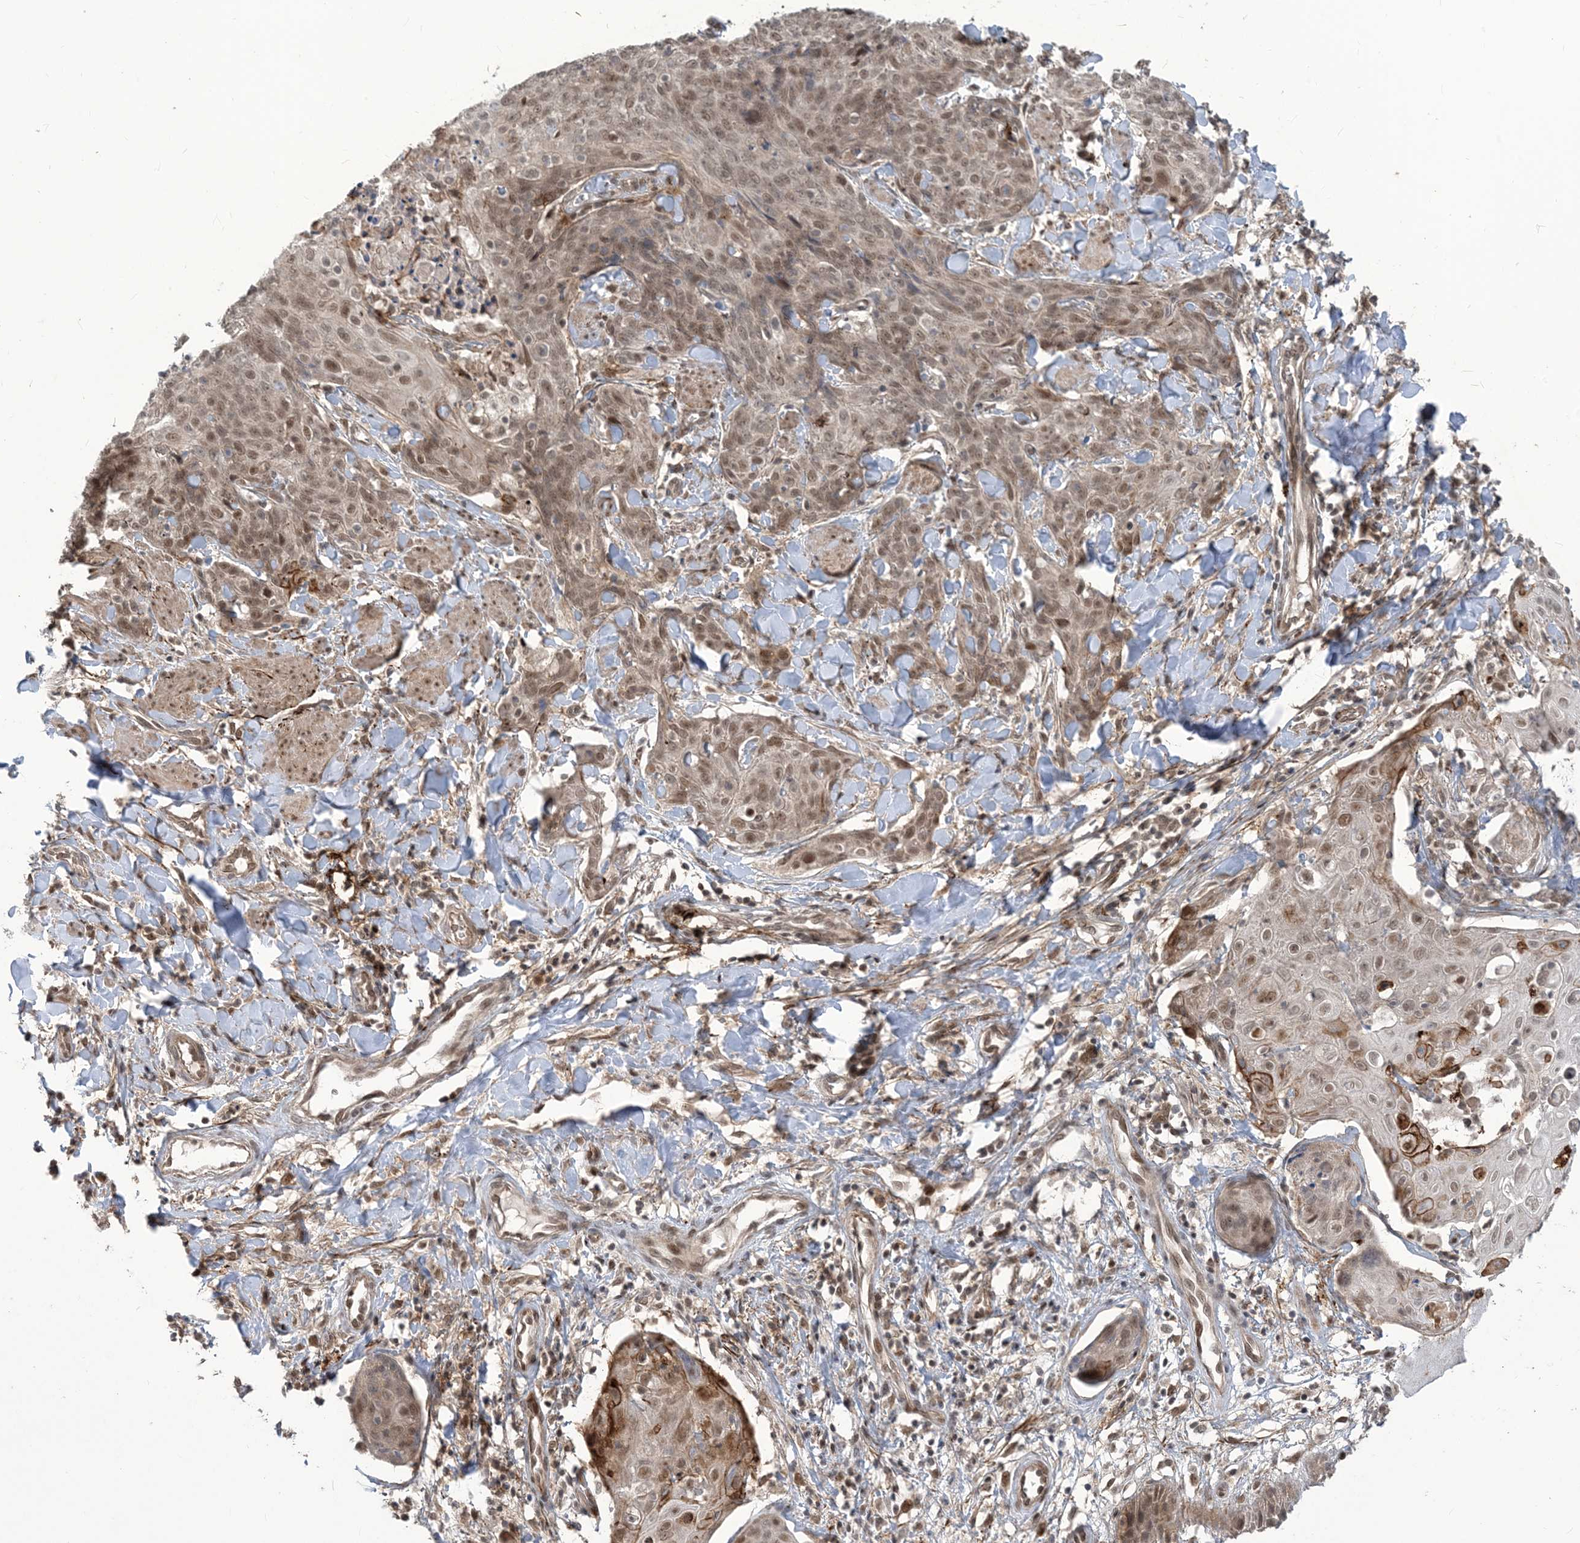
{"staining": {"intensity": "moderate", "quantity": ">75%", "location": "cytoplasmic/membranous,nuclear"}, "tissue": "skin cancer", "cell_type": "Tumor cells", "image_type": "cancer", "snomed": [{"axis": "morphology", "description": "Squamous cell carcinoma, NOS"}, {"axis": "topography", "description": "Skin"}, {"axis": "topography", "description": "Vulva"}], "caption": "Immunohistochemistry (IHC) histopathology image of skin squamous cell carcinoma stained for a protein (brown), which shows medium levels of moderate cytoplasmic/membranous and nuclear staining in approximately >75% of tumor cells.", "gene": "LAGE3", "patient": {"sex": "female", "age": 85}}